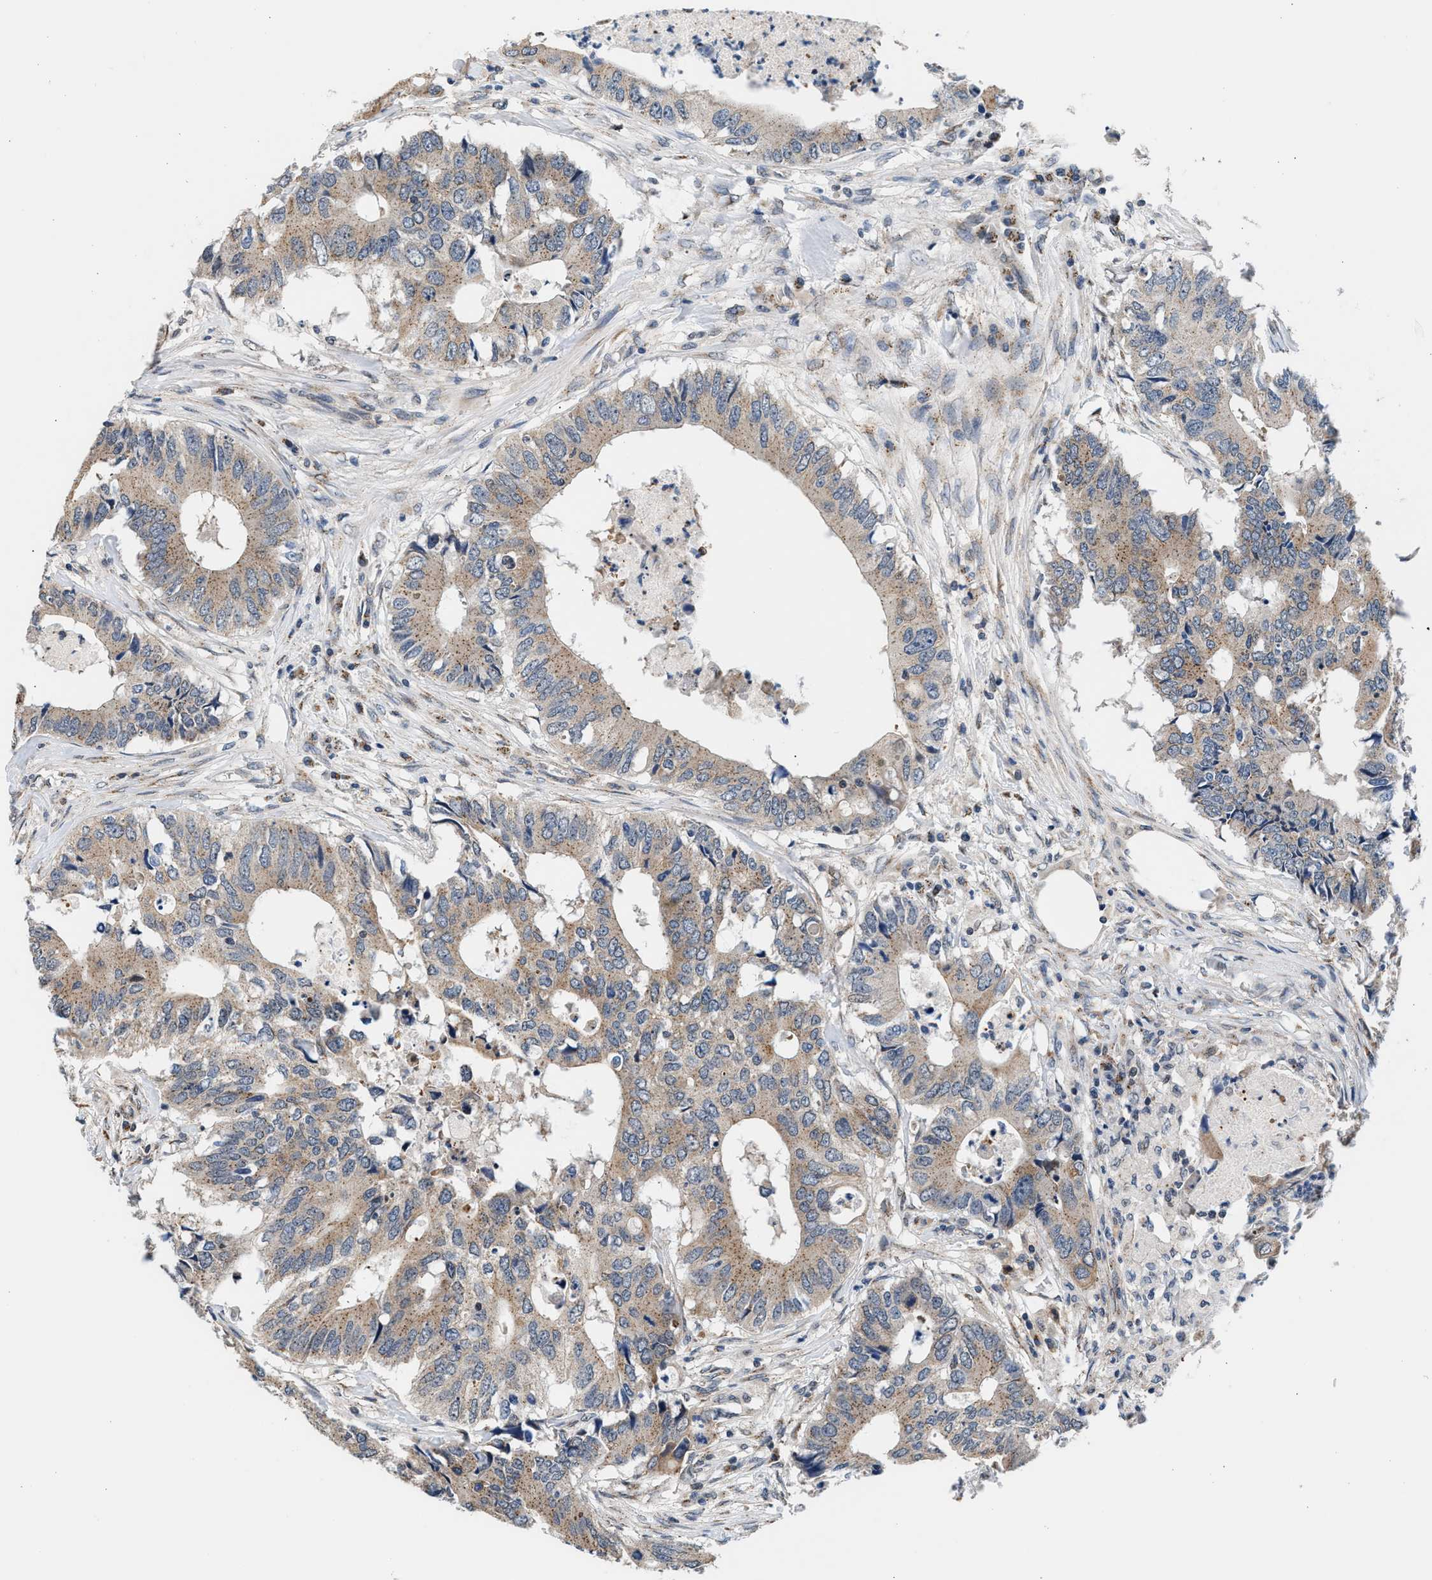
{"staining": {"intensity": "weak", "quantity": ">75%", "location": "cytoplasmic/membranous"}, "tissue": "colorectal cancer", "cell_type": "Tumor cells", "image_type": "cancer", "snomed": [{"axis": "morphology", "description": "Adenocarcinoma, NOS"}, {"axis": "topography", "description": "Colon"}], "caption": "A high-resolution micrograph shows IHC staining of adenocarcinoma (colorectal), which reveals weak cytoplasmic/membranous expression in about >75% of tumor cells. Nuclei are stained in blue.", "gene": "KCNMB2", "patient": {"sex": "male", "age": 71}}